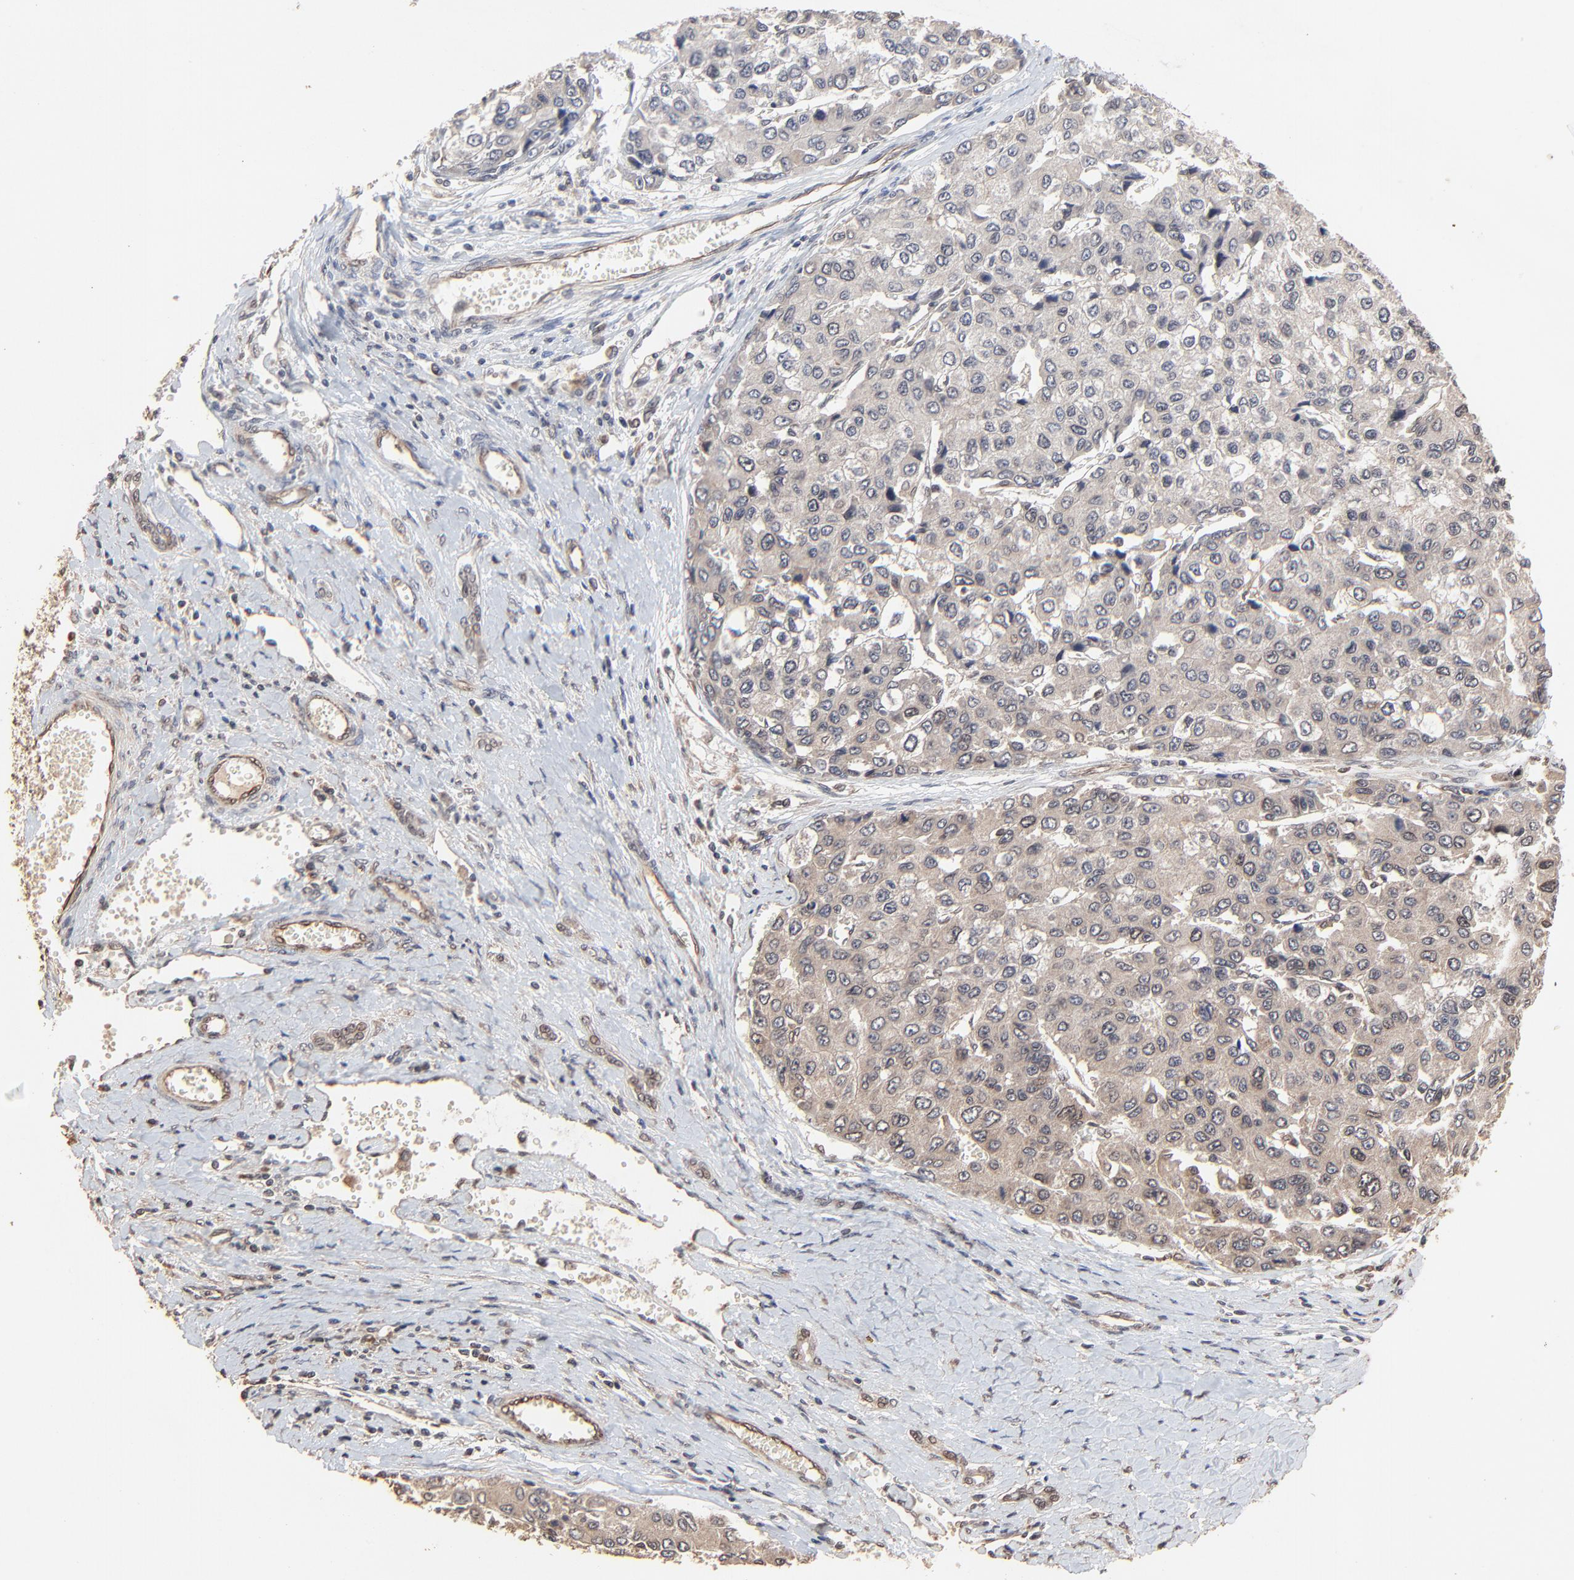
{"staining": {"intensity": "weak", "quantity": ">75%", "location": "cytoplasmic/membranous"}, "tissue": "liver cancer", "cell_type": "Tumor cells", "image_type": "cancer", "snomed": [{"axis": "morphology", "description": "Carcinoma, Hepatocellular, NOS"}, {"axis": "topography", "description": "Liver"}], "caption": "Weak cytoplasmic/membranous staining is identified in about >75% of tumor cells in hepatocellular carcinoma (liver).", "gene": "FAM227A", "patient": {"sex": "female", "age": 66}}